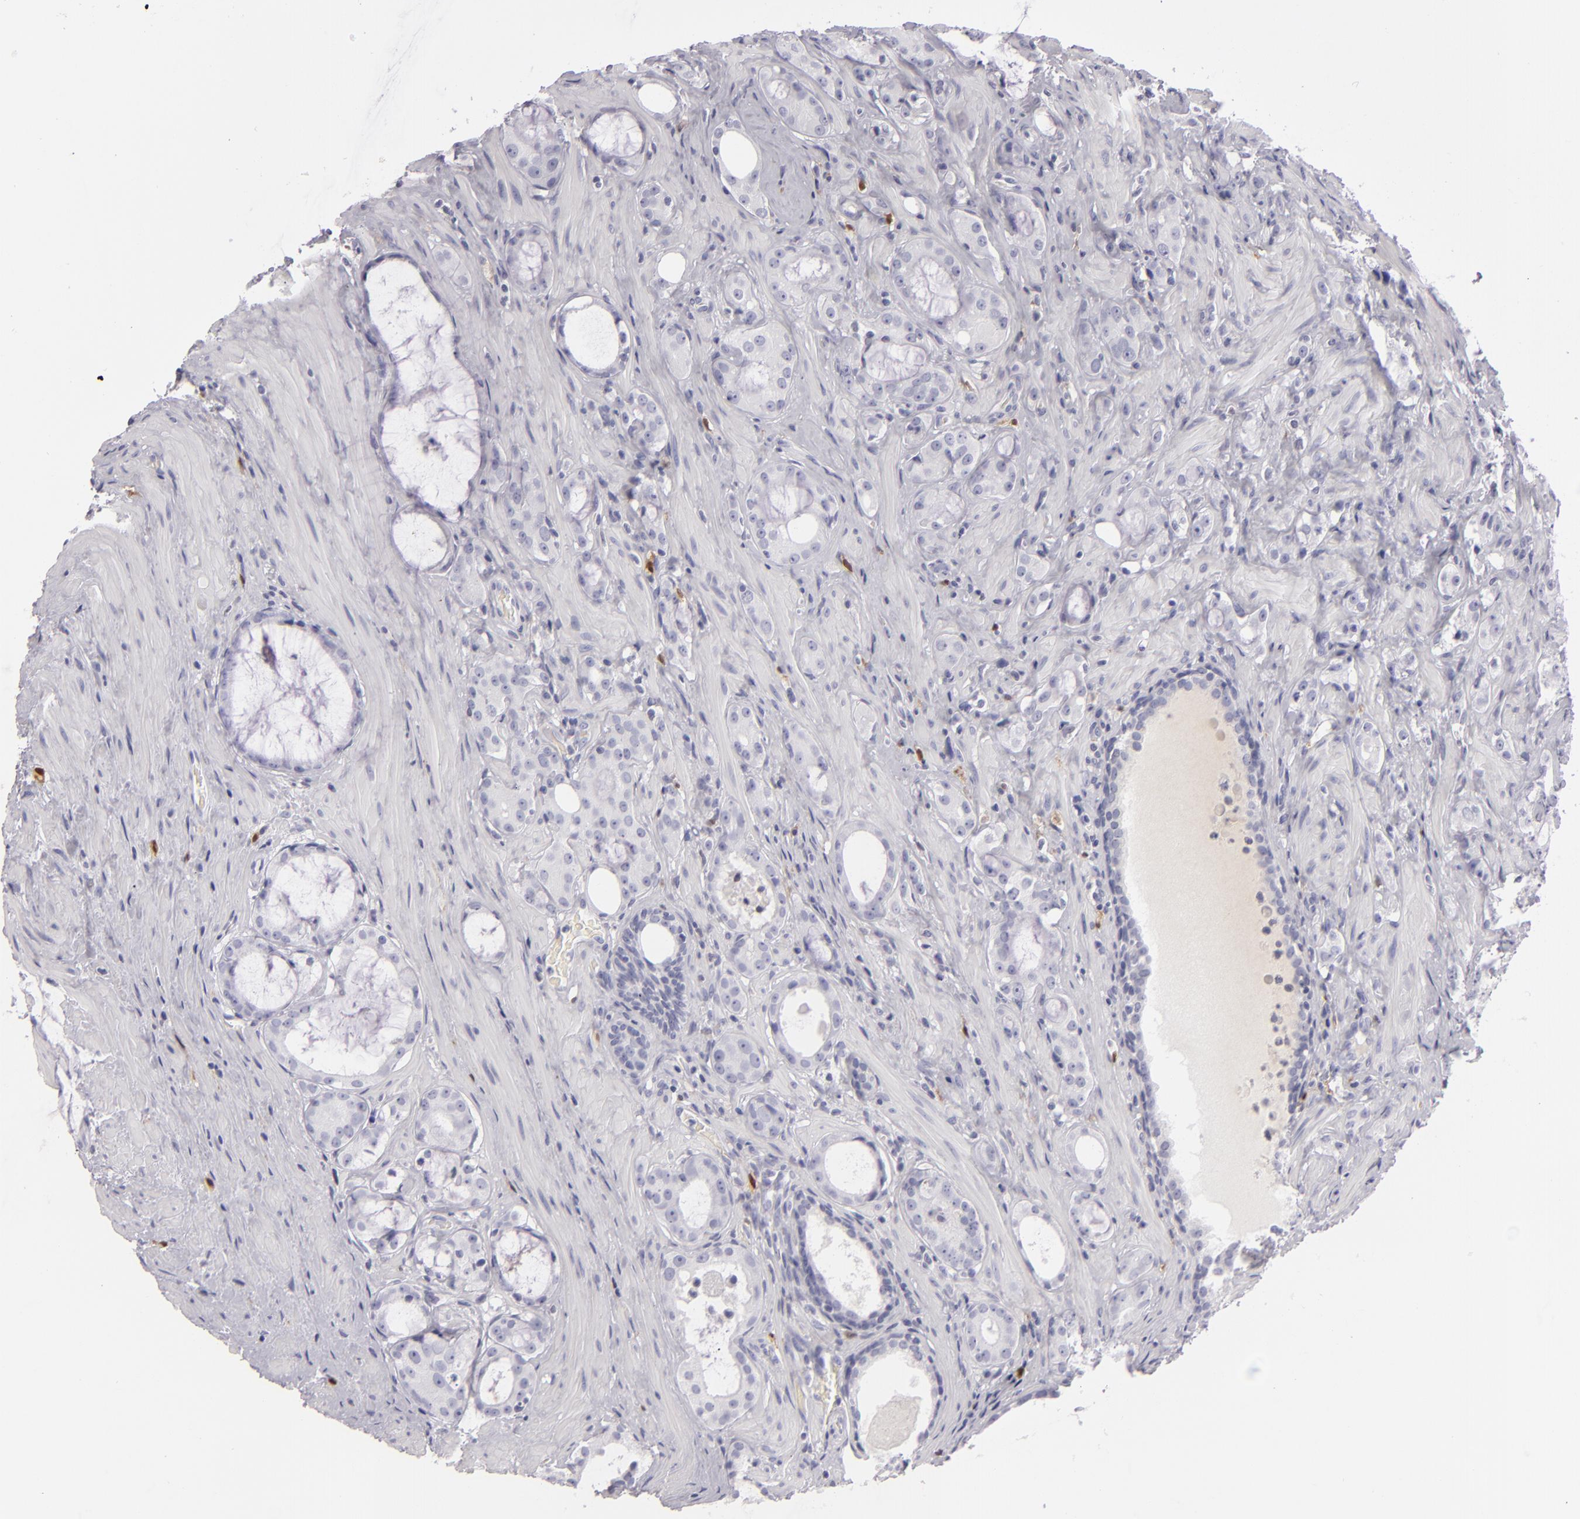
{"staining": {"intensity": "negative", "quantity": "none", "location": "none"}, "tissue": "prostate cancer", "cell_type": "Tumor cells", "image_type": "cancer", "snomed": [{"axis": "morphology", "description": "Adenocarcinoma, Medium grade"}, {"axis": "topography", "description": "Prostate"}], "caption": "A micrograph of human medium-grade adenocarcinoma (prostate) is negative for staining in tumor cells.", "gene": "F13A1", "patient": {"sex": "male", "age": 73}}